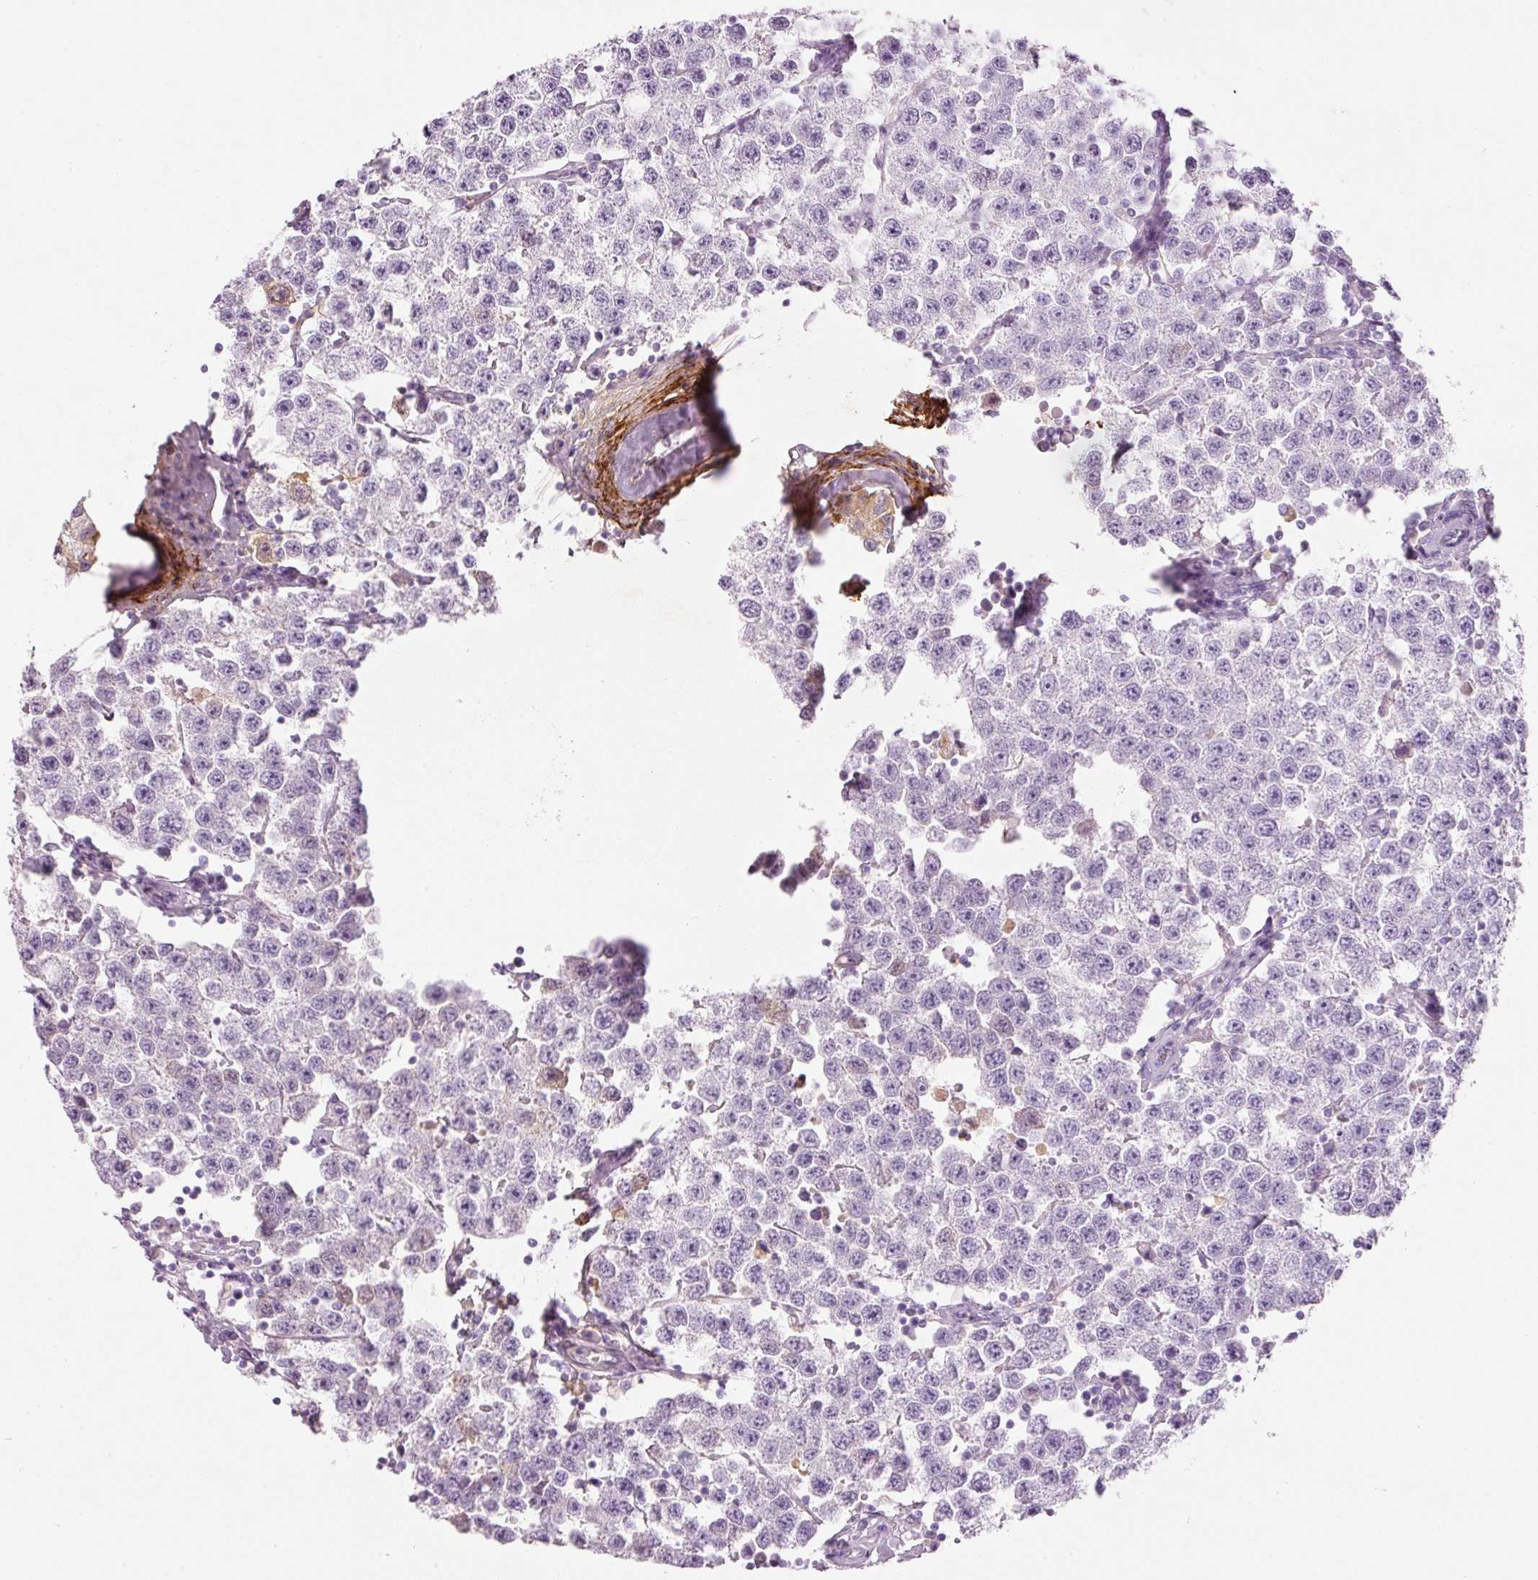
{"staining": {"intensity": "negative", "quantity": "none", "location": "none"}, "tissue": "testis cancer", "cell_type": "Tumor cells", "image_type": "cancer", "snomed": [{"axis": "morphology", "description": "Seminoma, NOS"}, {"axis": "topography", "description": "Testis"}], "caption": "Protein analysis of testis seminoma shows no significant staining in tumor cells.", "gene": "MFAP4", "patient": {"sex": "male", "age": 34}}